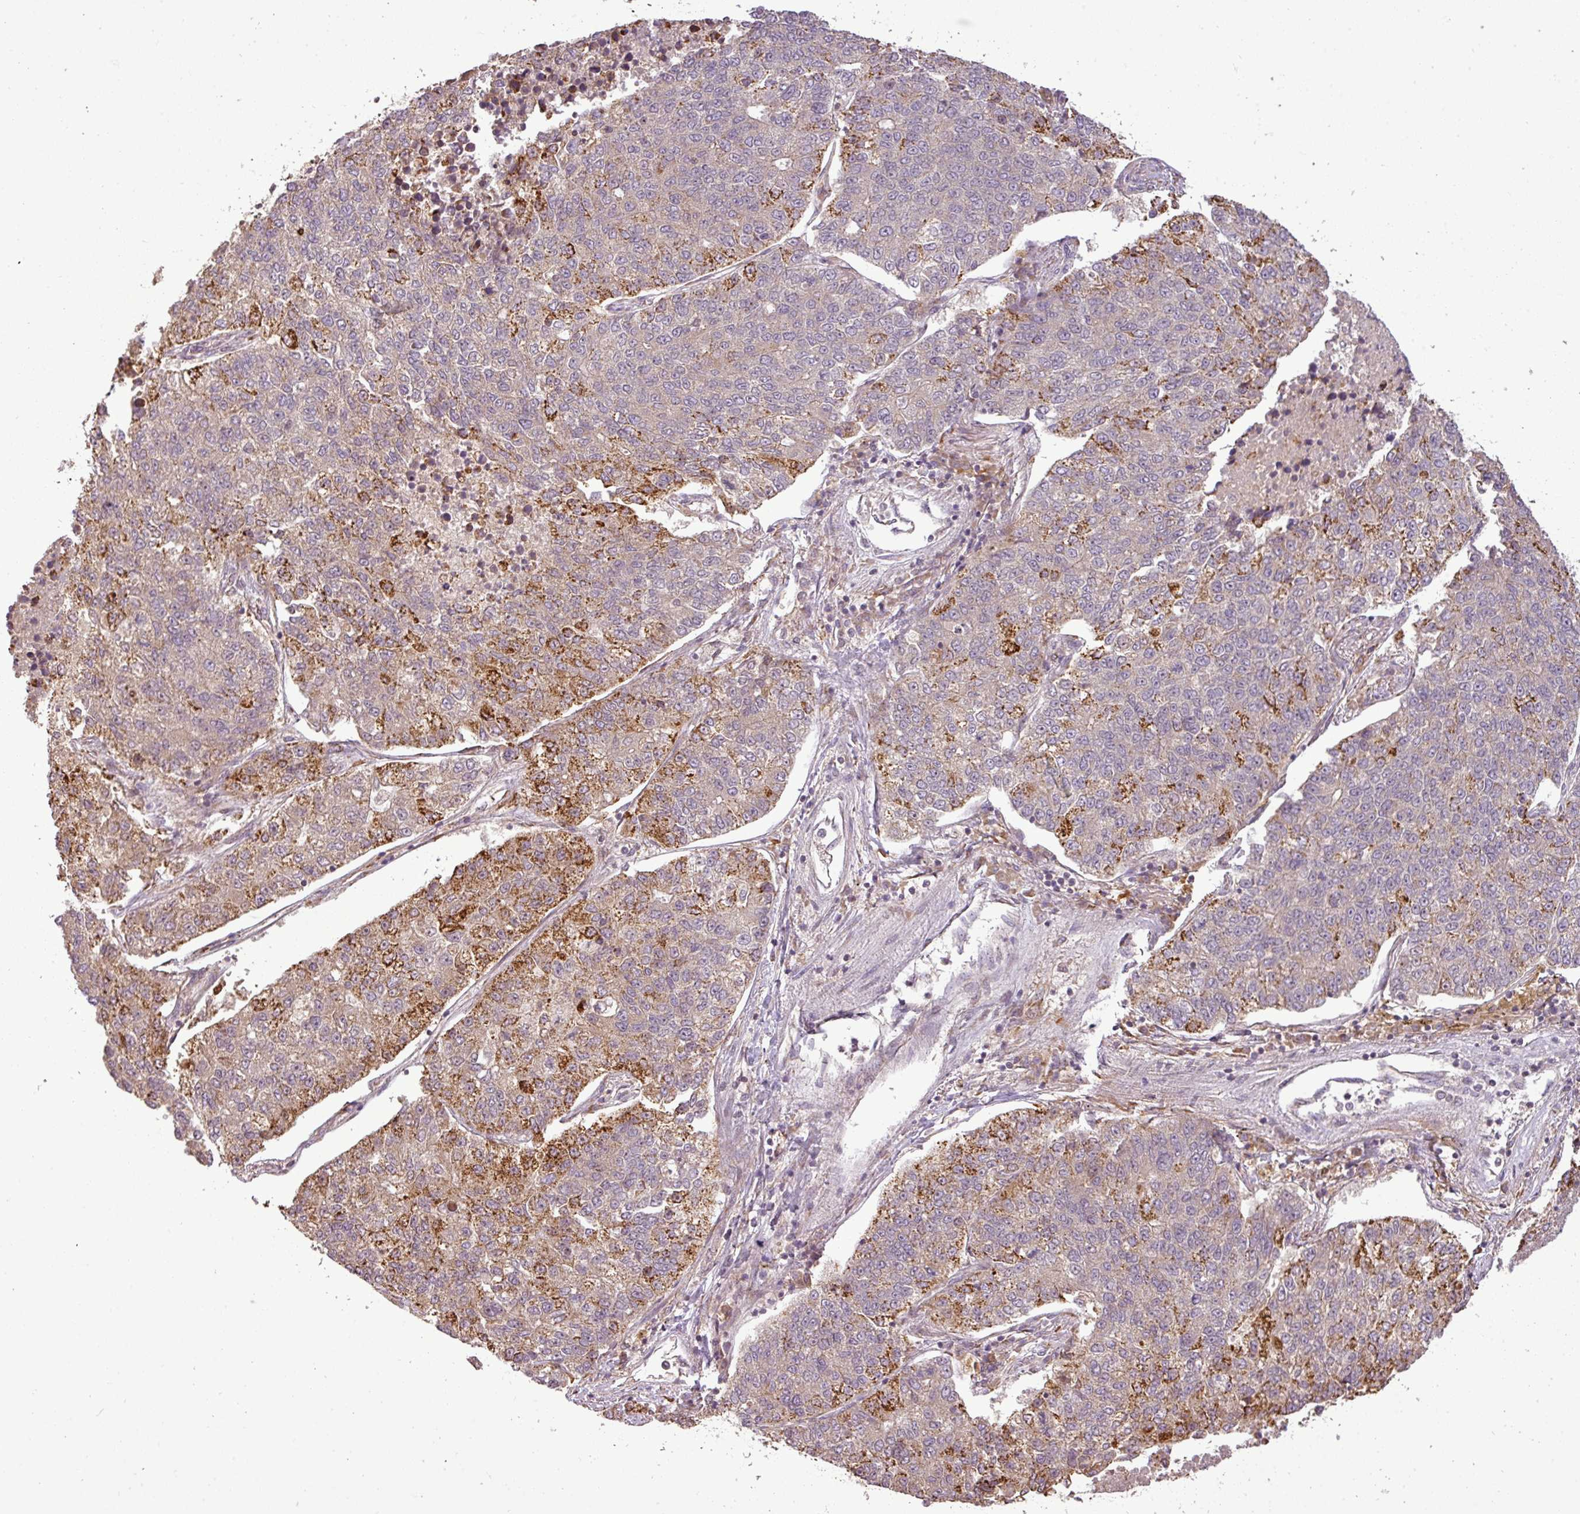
{"staining": {"intensity": "moderate", "quantity": "25%-75%", "location": "cytoplasmic/membranous"}, "tissue": "lung cancer", "cell_type": "Tumor cells", "image_type": "cancer", "snomed": [{"axis": "morphology", "description": "Adenocarcinoma, NOS"}, {"axis": "topography", "description": "Lung"}], "caption": "Immunohistochemistry (IHC) of lung cancer exhibits medium levels of moderate cytoplasmic/membranous positivity in about 25%-75% of tumor cells. The protein is shown in brown color, while the nuclei are stained blue.", "gene": "FAIM", "patient": {"sex": "male", "age": 49}}